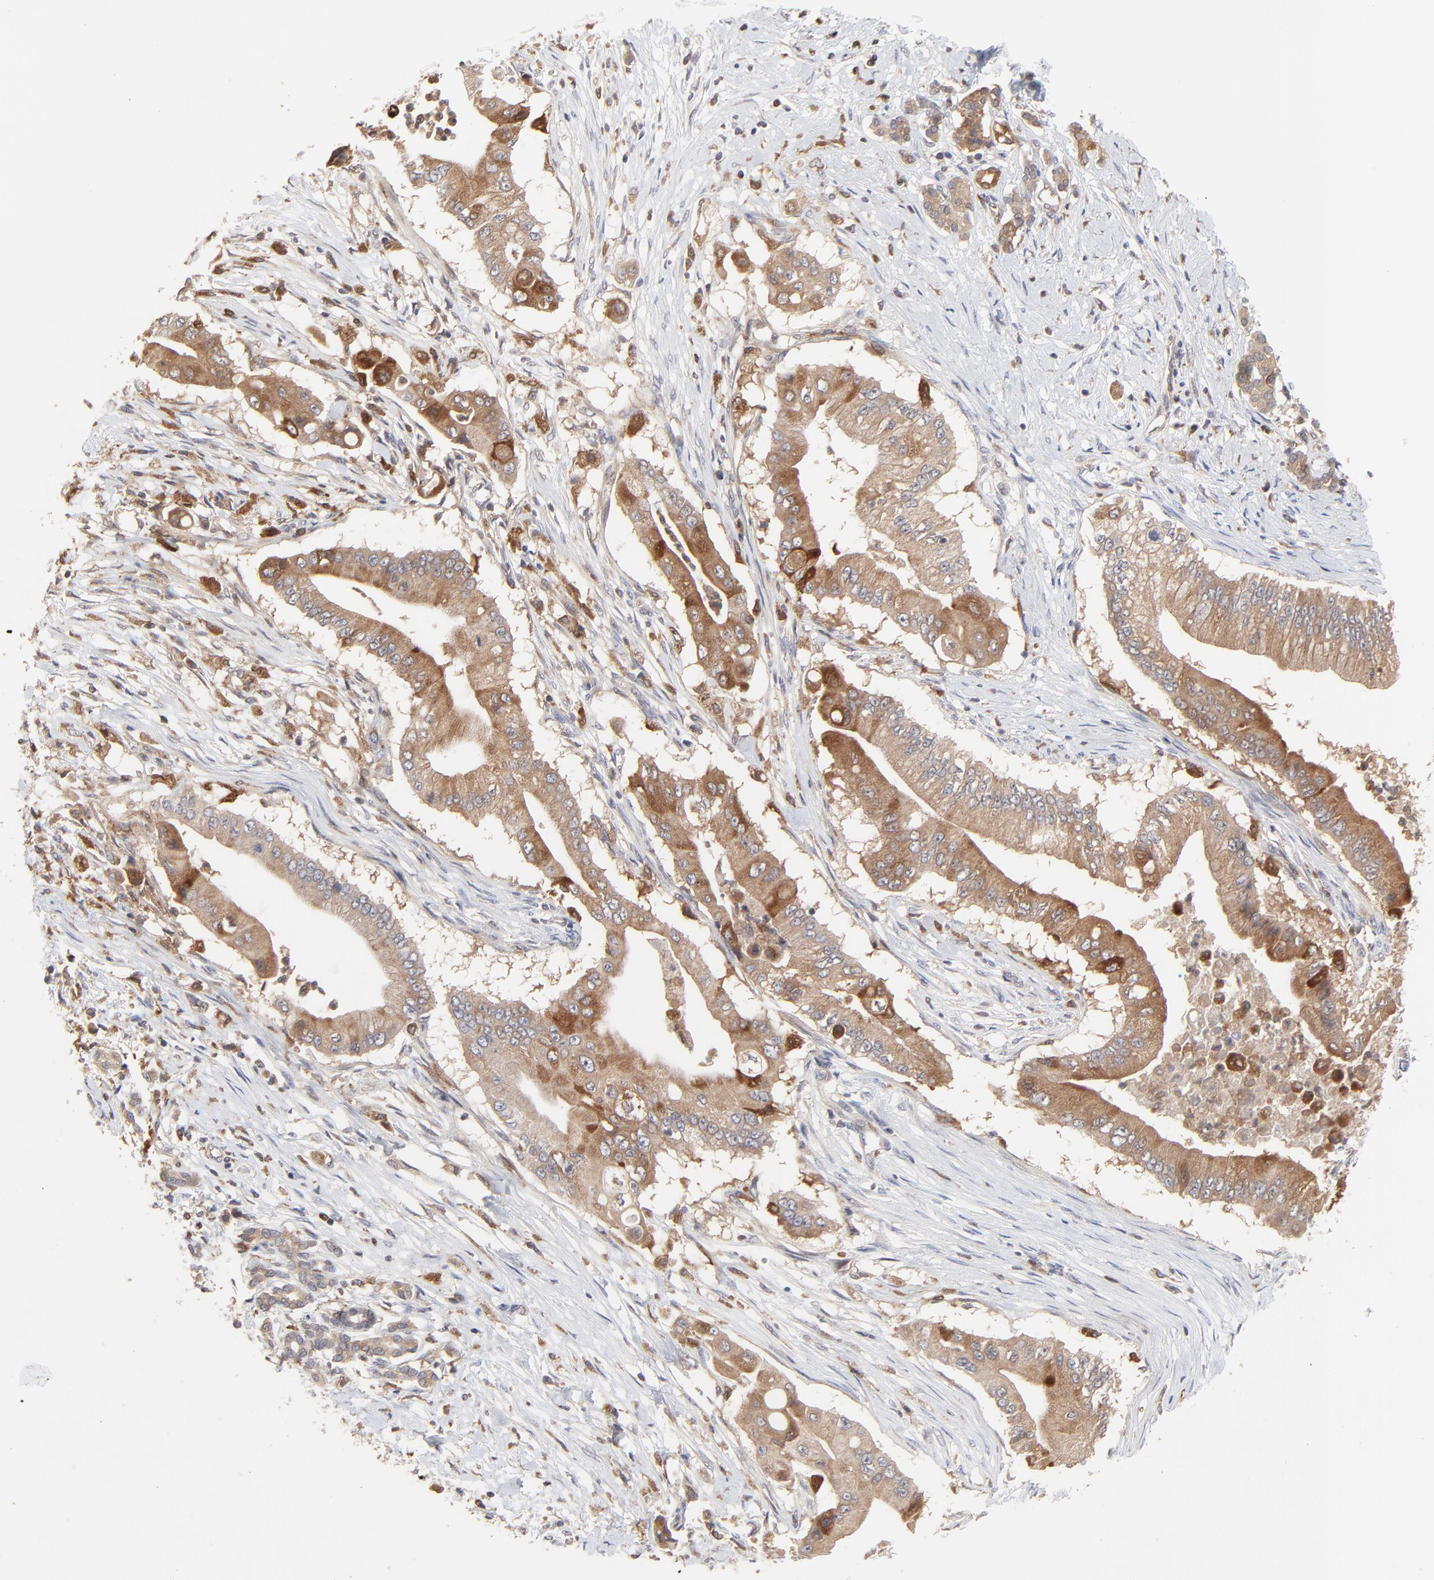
{"staining": {"intensity": "moderate", "quantity": ">75%", "location": "cytoplasmic/membranous"}, "tissue": "pancreatic cancer", "cell_type": "Tumor cells", "image_type": "cancer", "snomed": [{"axis": "morphology", "description": "Adenocarcinoma, NOS"}, {"axis": "topography", "description": "Pancreas"}], "caption": "DAB immunohistochemical staining of human pancreatic cancer reveals moderate cytoplasmic/membranous protein staining in about >75% of tumor cells.", "gene": "RAB9A", "patient": {"sex": "male", "age": 62}}